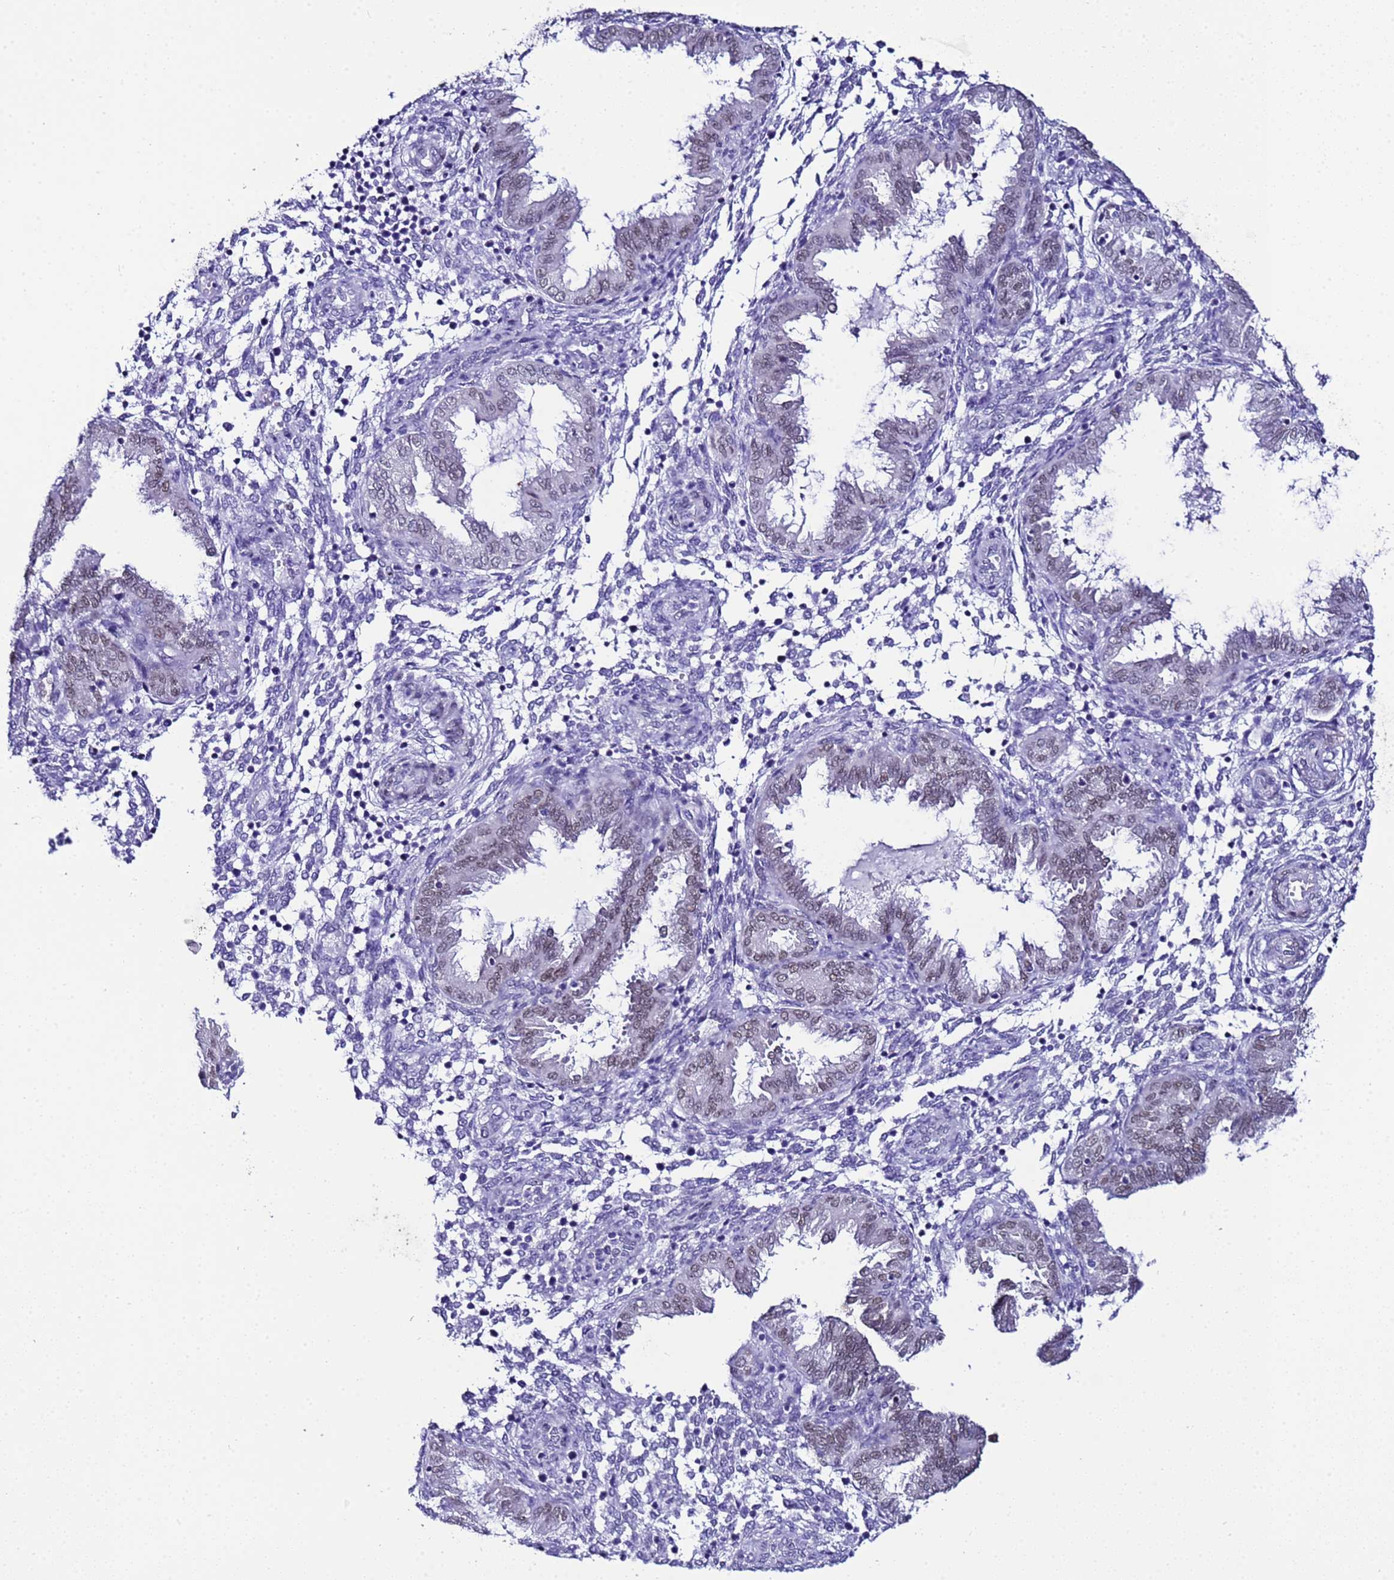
{"staining": {"intensity": "negative", "quantity": "none", "location": "none"}, "tissue": "endometrium", "cell_type": "Cells in endometrial stroma", "image_type": "normal", "snomed": [{"axis": "morphology", "description": "Normal tissue, NOS"}, {"axis": "topography", "description": "Endometrium"}], "caption": "Immunohistochemistry photomicrograph of normal endometrium stained for a protein (brown), which exhibits no expression in cells in endometrial stroma.", "gene": "BCL7A", "patient": {"sex": "female", "age": 33}}